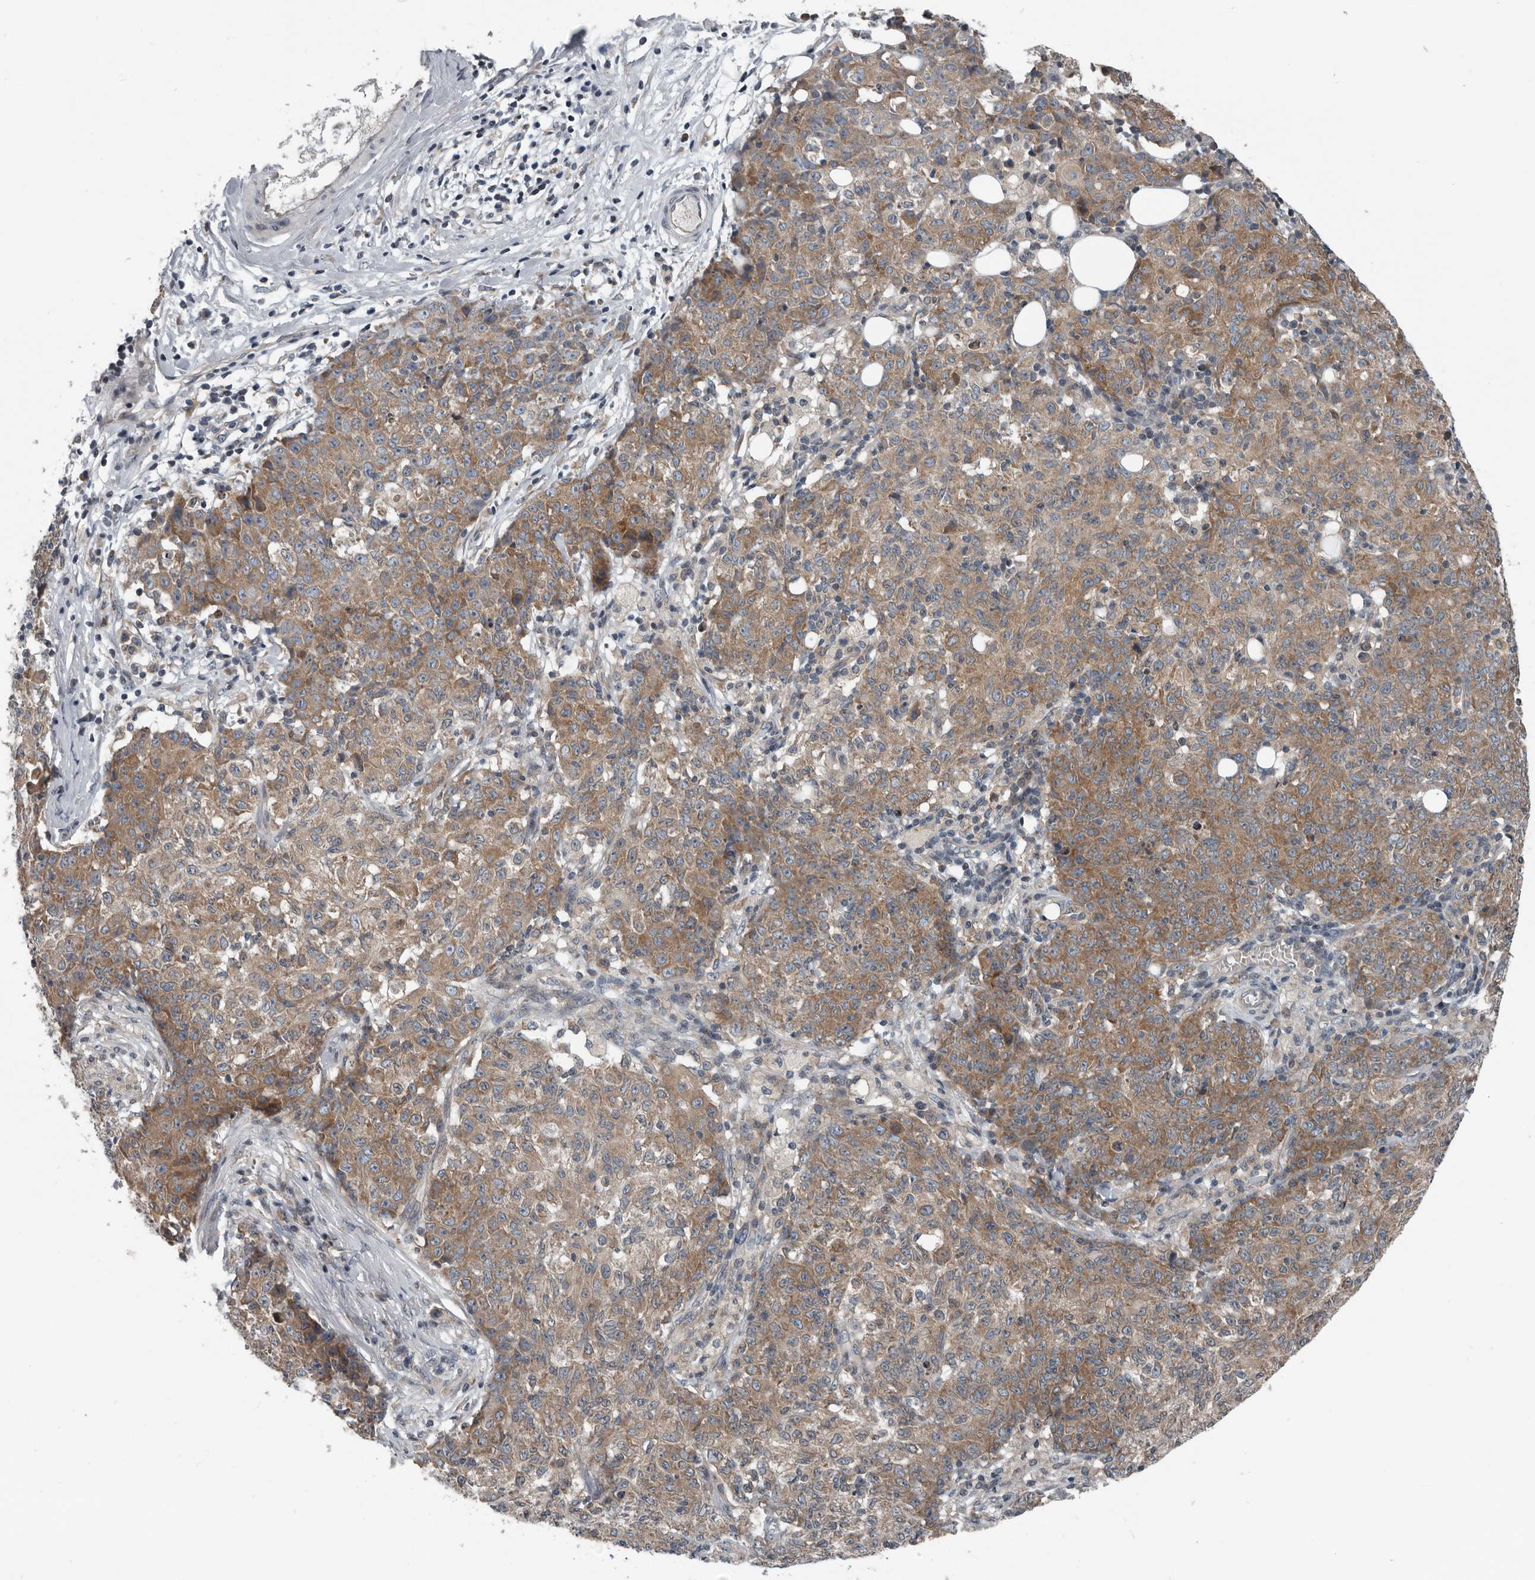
{"staining": {"intensity": "moderate", "quantity": ">75%", "location": "cytoplasmic/membranous"}, "tissue": "ovarian cancer", "cell_type": "Tumor cells", "image_type": "cancer", "snomed": [{"axis": "morphology", "description": "Carcinoma, endometroid"}, {"axis": "topography", "description": "Ovary"}], "caption": "DAB (3,3'-diaminobenzidine) immunohistochemical staining of ovarian cancer (endometroid carcinoma) shows moderate cytoplasmic/membranous protein expression in about >75% of tumor cells.", "gene": "TMEM199", "patient": {"sex": "female", "age": 42}}